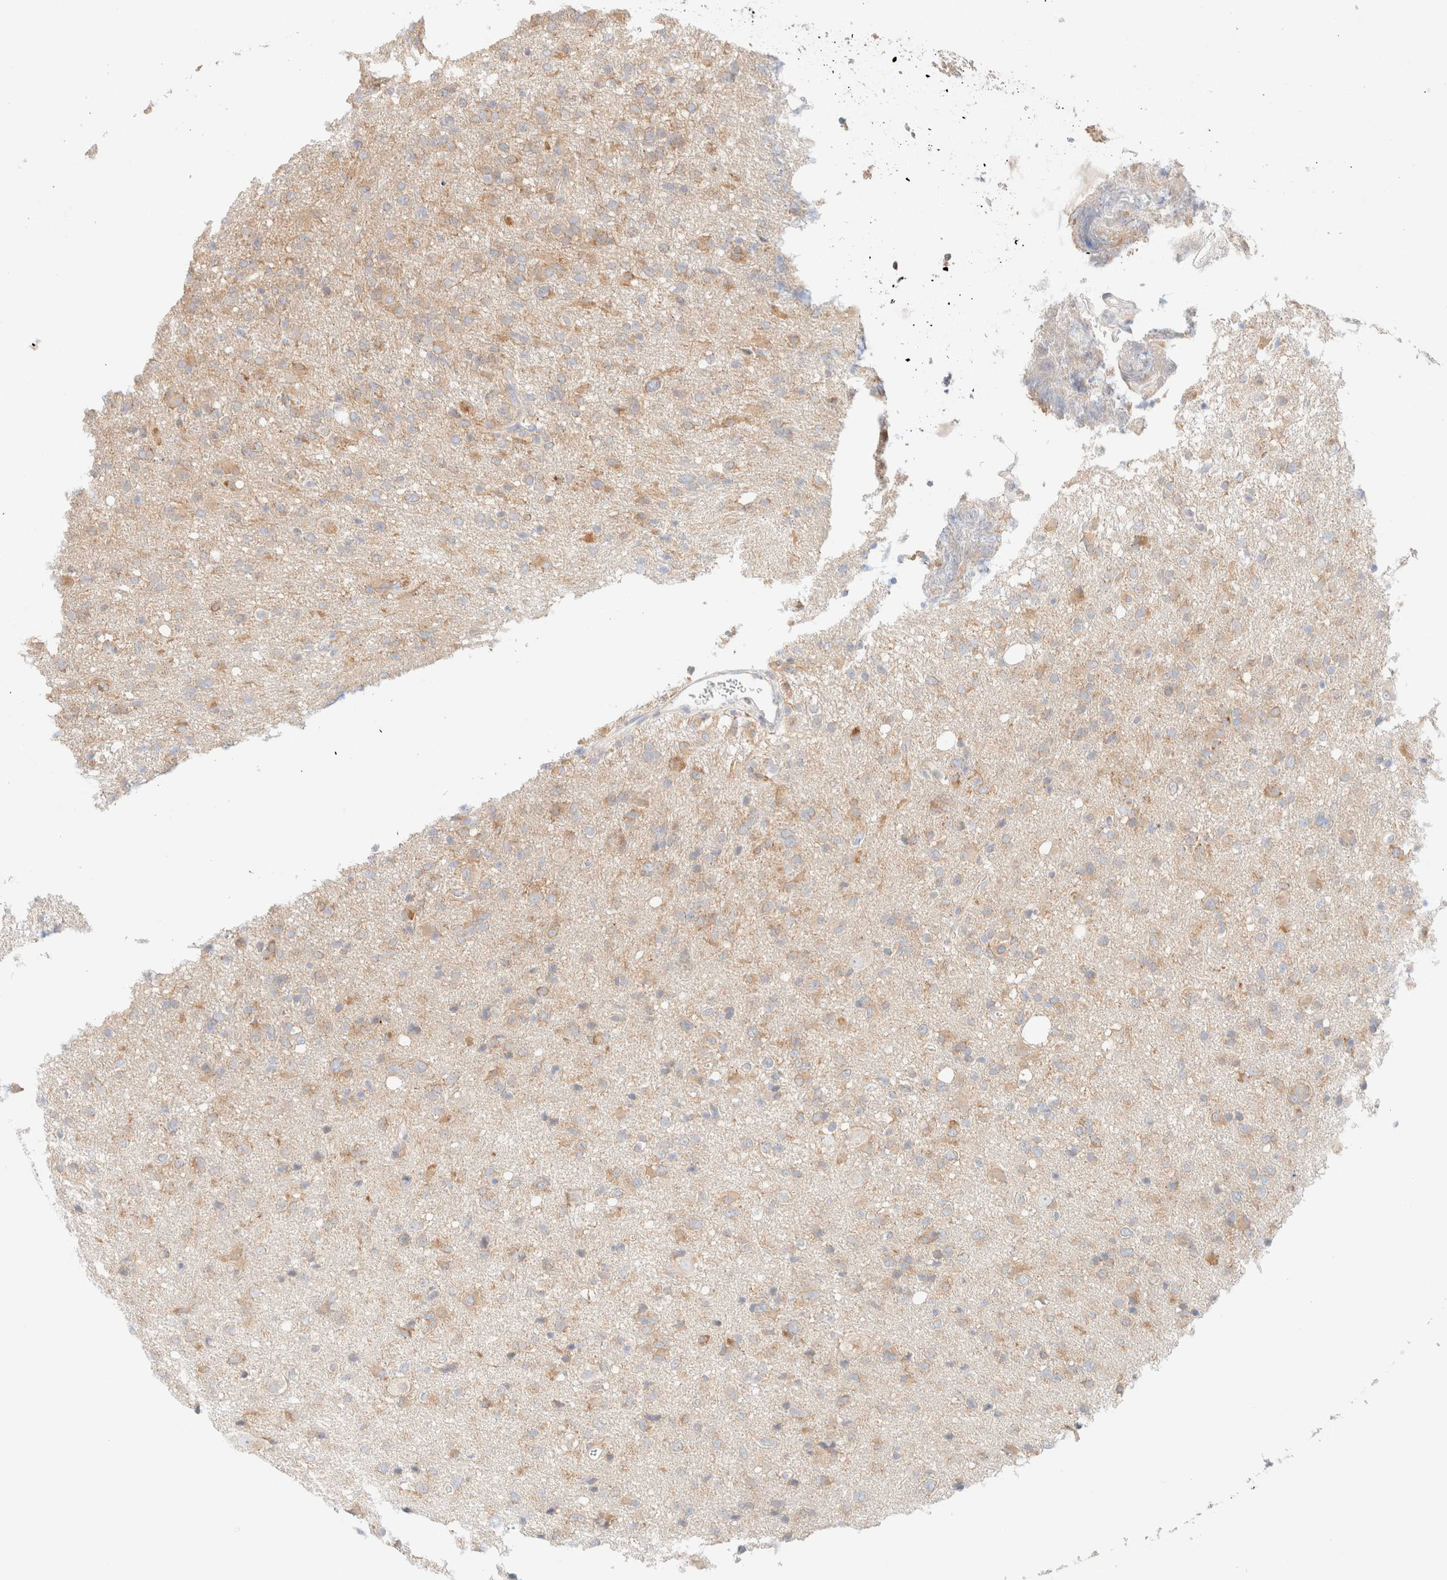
{"staining": {"intensity": "moderate", "quantity": ">75%", "location": "cytoplasmic/membranous"}, "tissue": "glioma", "cell_type": "Tumor cells", "image_type": "cancer", "snomed": [{"axis": "morphology", "description": "Glioma, malignant, High grade"}, {"axis": "topography", "description": "Brain"}], "caption": "Moderate cytoplasmic/membranous positivity is present in approximately >75% of tumor cells in malignant high-grade glioma.", "gene": "SARM1", "patient": {"sex": "female", "age": 57}}